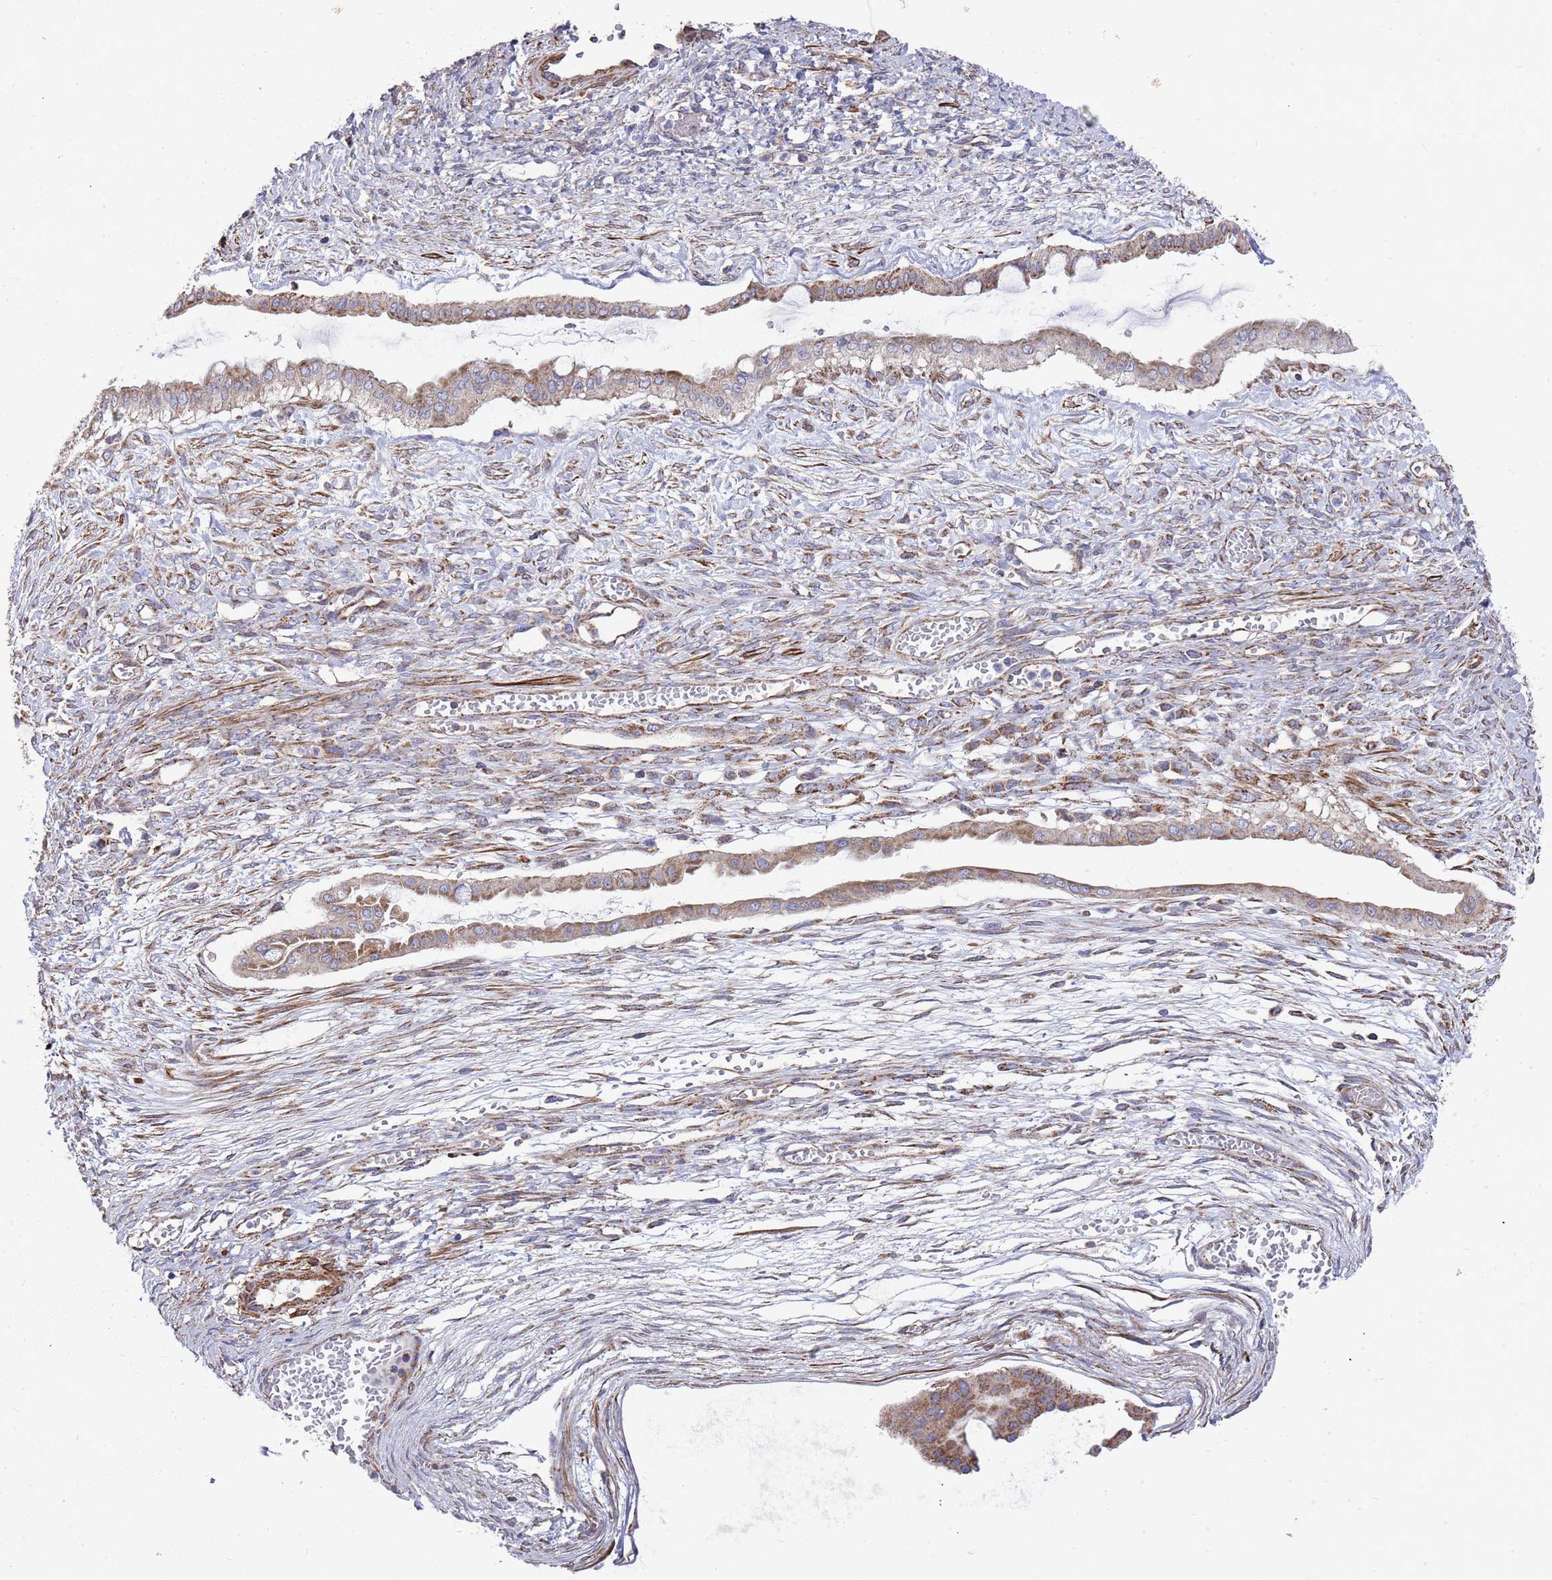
{"staining": {"intensity": "moderate", "quantity": ">75%", "location": "cytoplasmic/membranous"}, "tissue": "ovarian cancer", "cell_type": "Tumor cells", "image_type": "cancer", "snomed": [{"axis": "morphology", "description": "Cystadenocarcinoma, mucinous, NOS"}, {"axis": "topography", "description": "Ovary"}], "caption": "Immunohistochemistry (IHC) histopathology image of neoplastic tissue: human mucinous cystadenocarcinoma (ovarian) stained using IHC displays medium levels of moderate protein expression localized specifically in the cytoplasmic/membranous of tumor cells, appearing as a cytoplasmic/membranous brown color.", "gene": "WDFY3", "patient": {"sex": "female", "age": 73}}